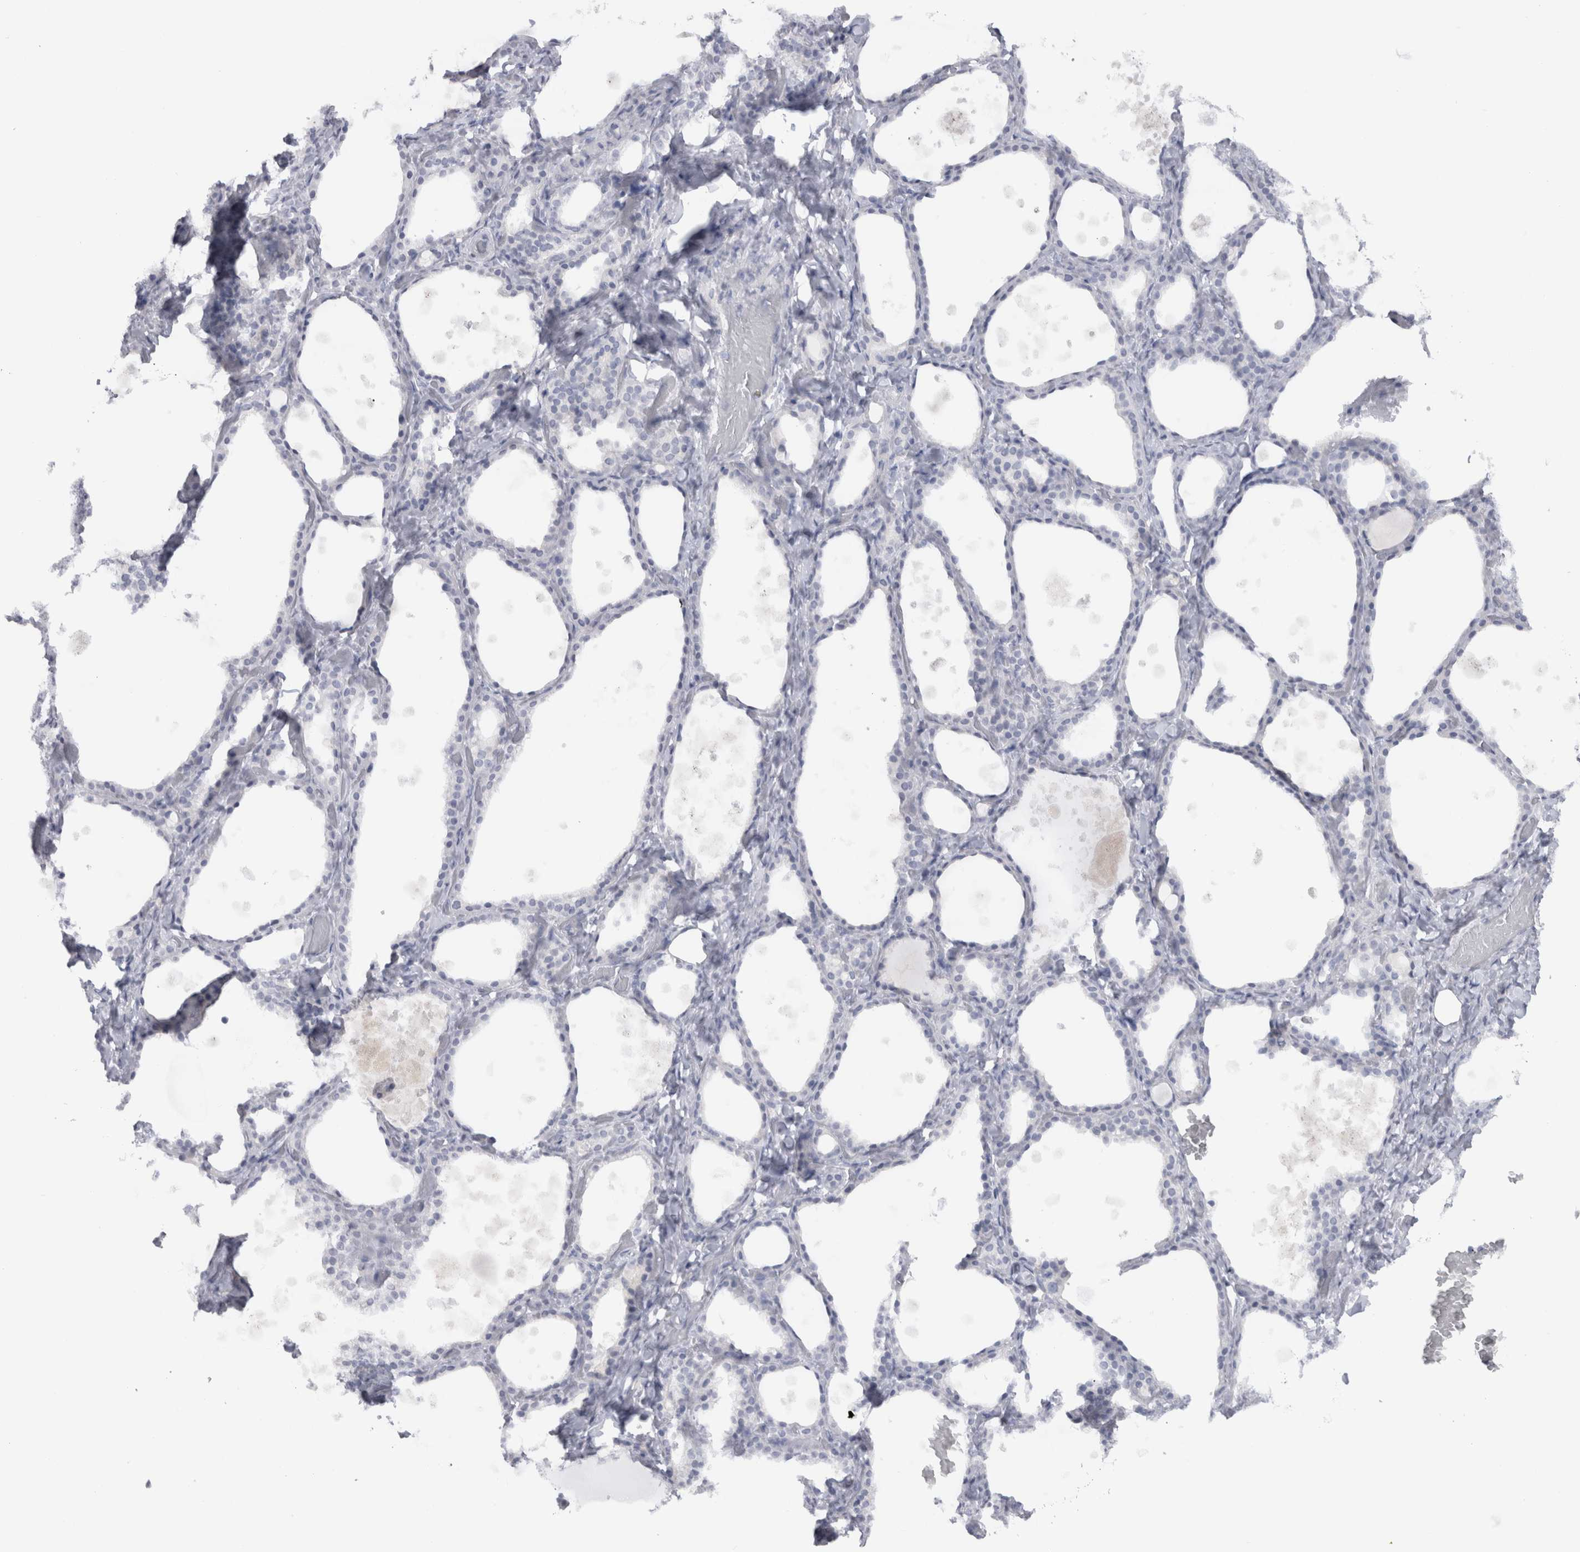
{"staining": {"intensity": "negative", "quantity": "none", "location": "none"}, "tissue": "thyroid gland", "cell_type": "Glandular cells", "image_type": "normal", "snomed": [{"axis": "morphology", "description": "Normal tissue, NOS"}, {"axis": "topography", "description": "Thyroid gland"}], "caption": "This micrograph is of benign thyroid gland stained with IHC to label a protein in brown with the nuclei are counter-stained blue. There is no expression in glandular cells.", "gene": "CDH17", "patient": {"sex": "female", "age": 44}}